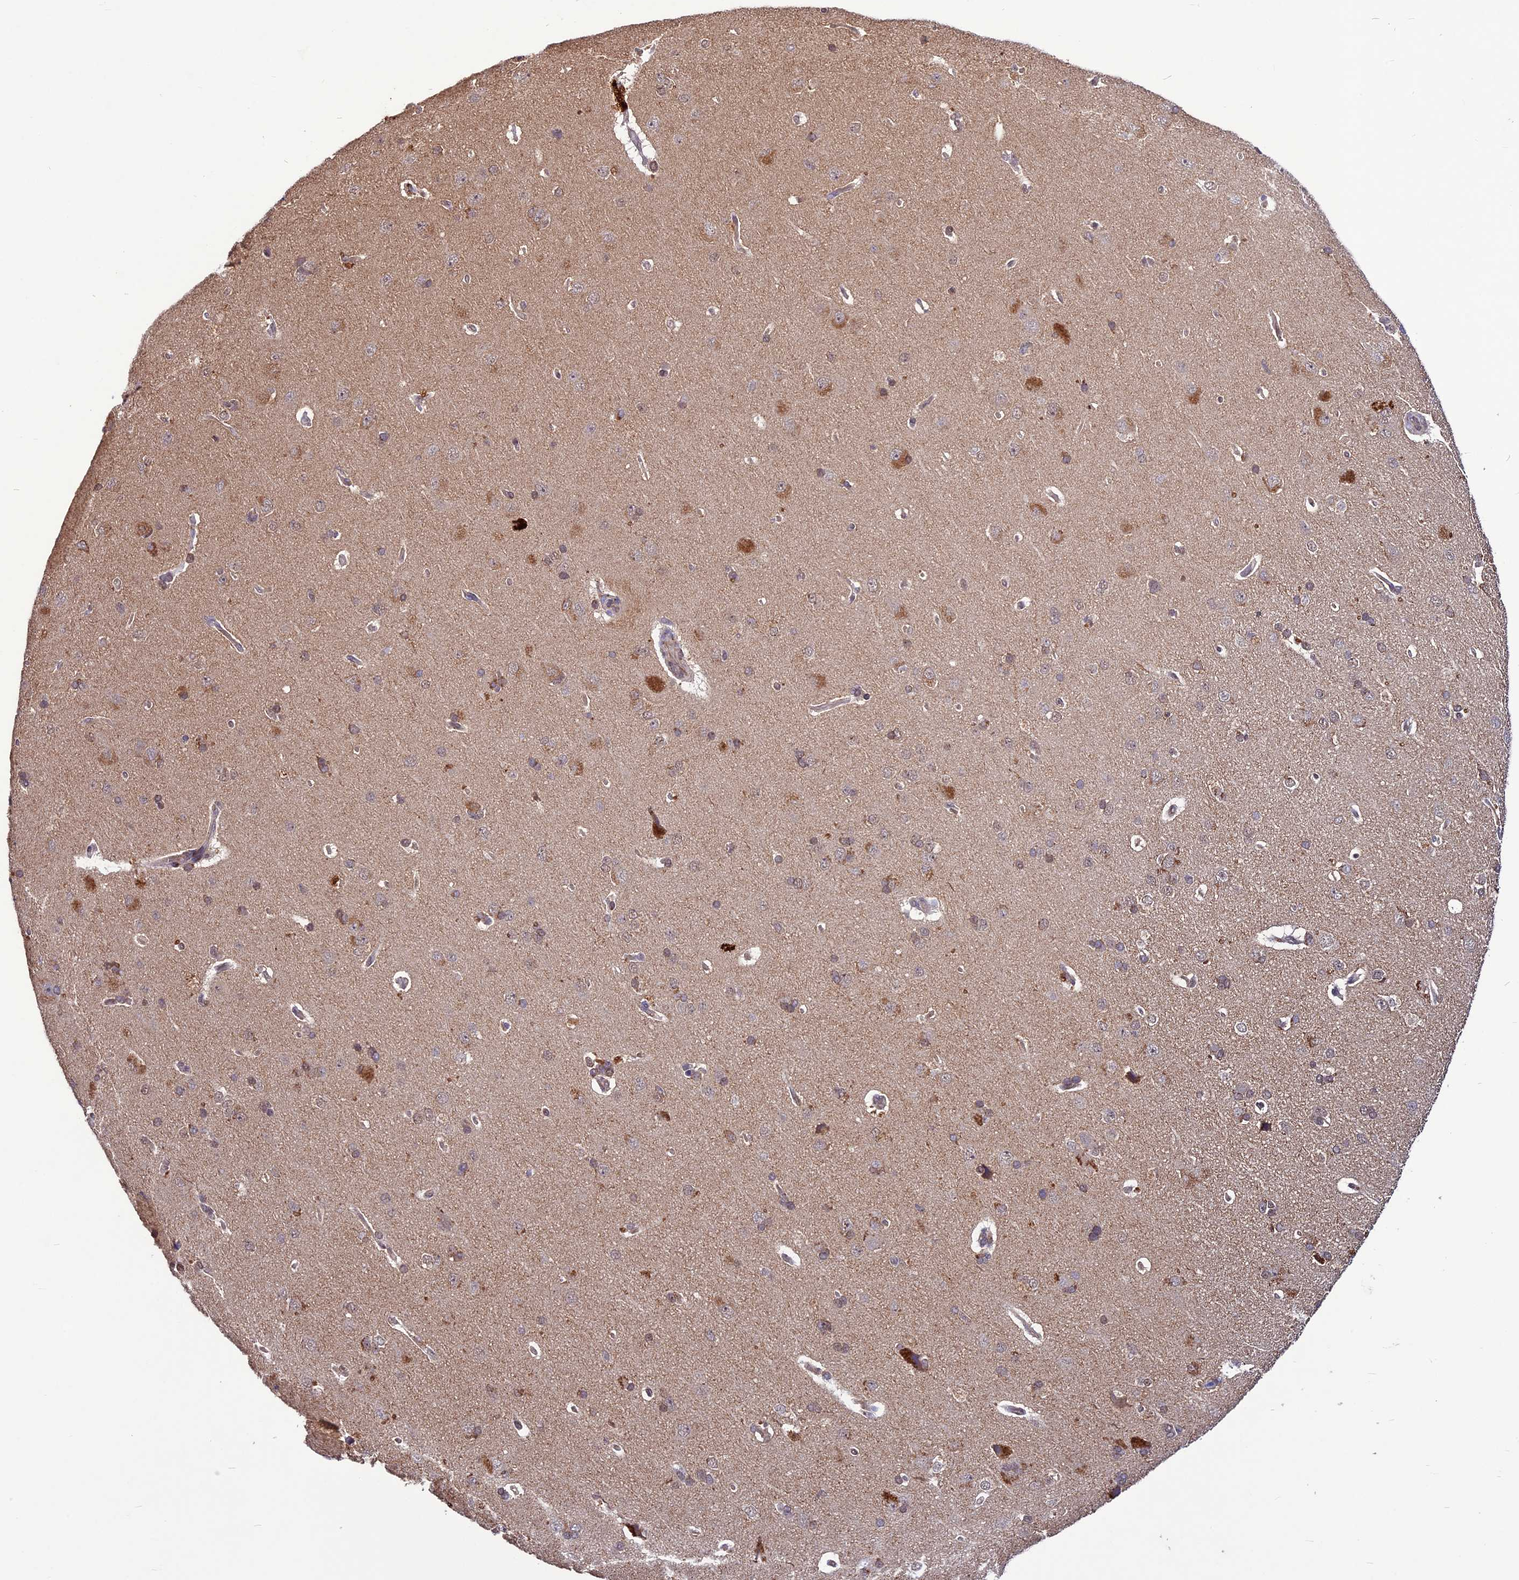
{"staining": {"intensity": "moderate", "quantity": "25%-75%", "location": "cytoplasmic/membranous,nuclear"}, "tissue": "cerebral cortex", "cell_type": "Endothelial cells", "image_type": "normal", "snomed": [{"axis": "morphology", "description": "Normal tissue, NOS"}, {"axis": "topography", "description": "Cerebral cortex"}], "caption": "Protein analysis of benign cerebral cortex reveals moderate cytoplasmic/membranous,nuclear staining in about 25%-75% of endothelial cells.", "gene": "C3orf70", "patient": {"sex": "male", "age": 62}}